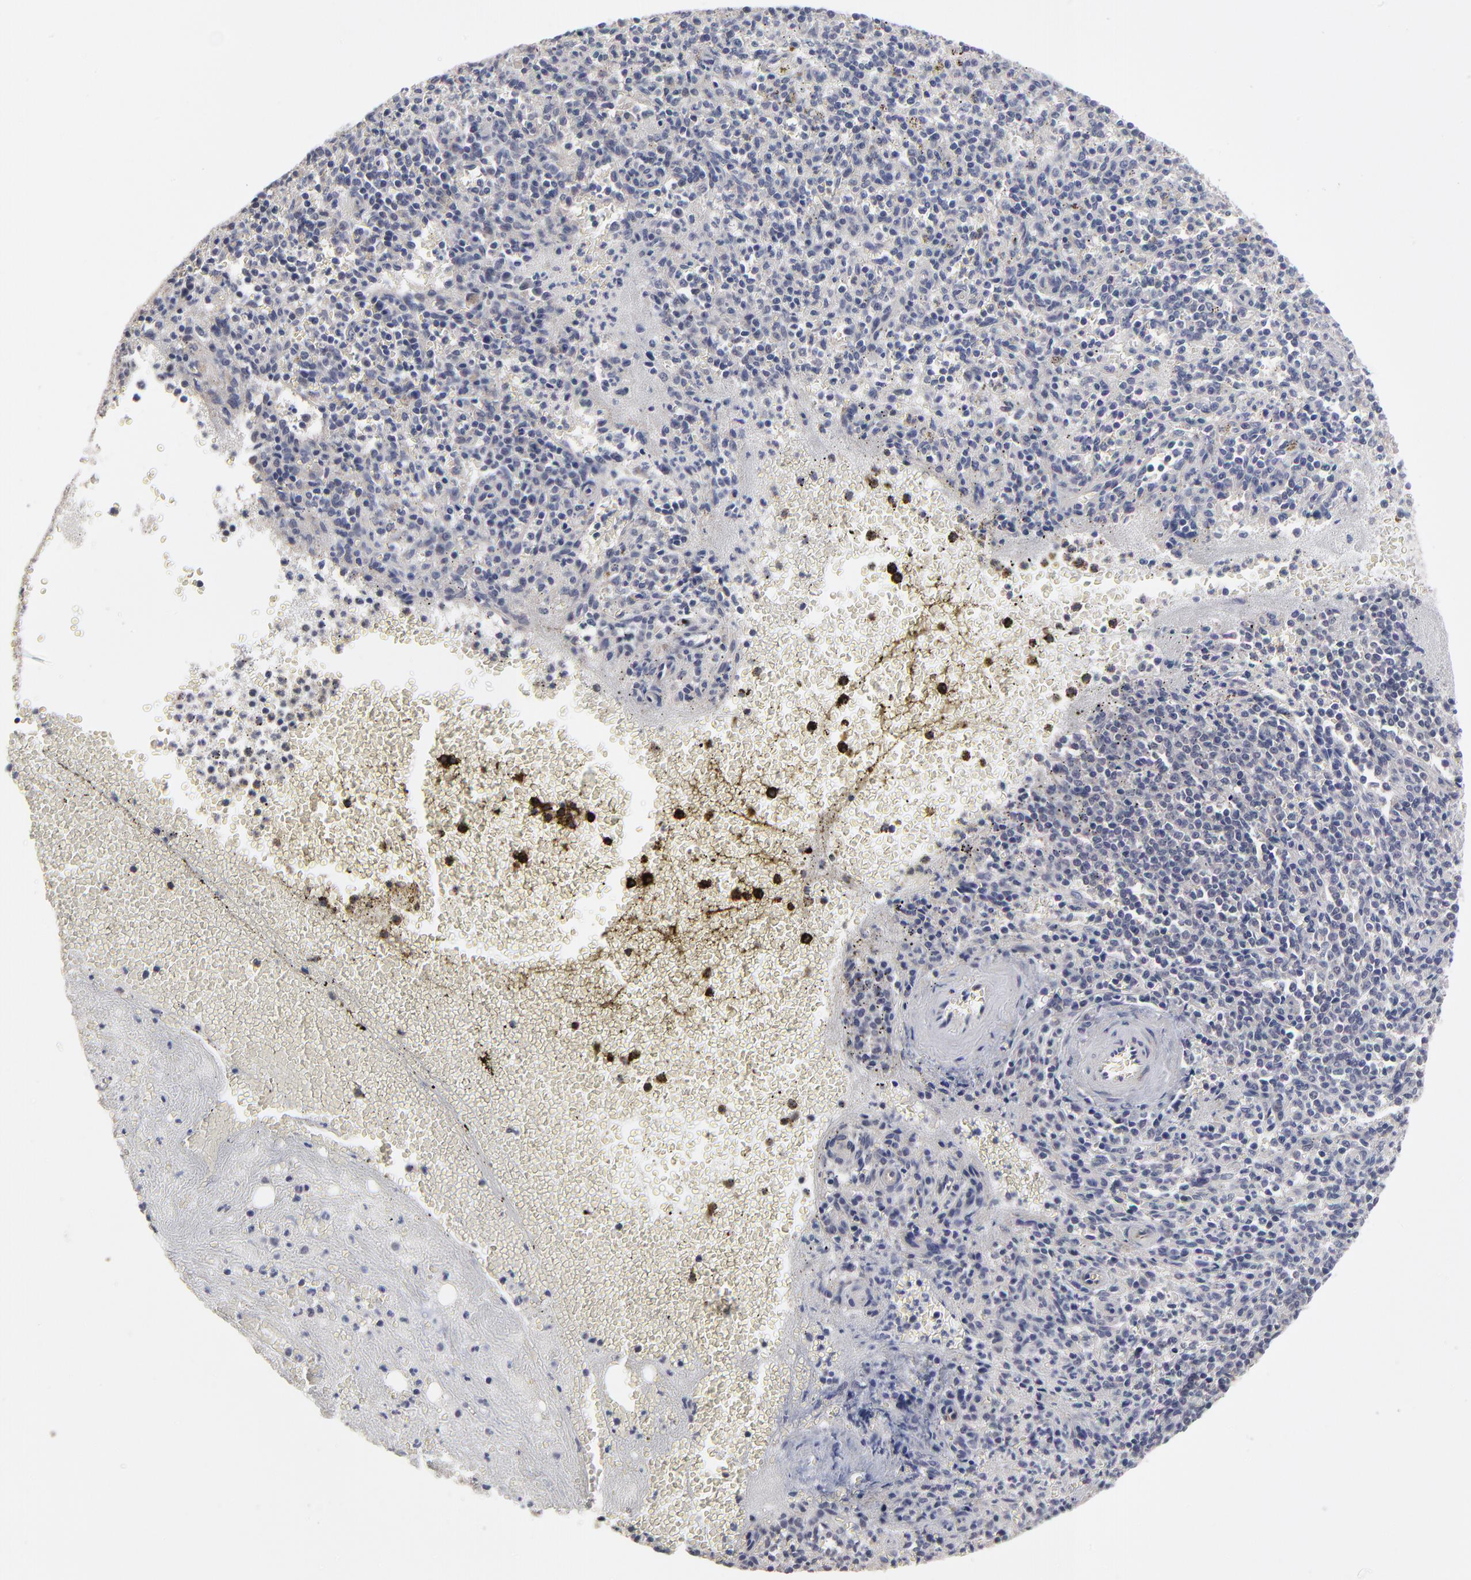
{"staining": {"intensity": "negative", "quantity": "none", "location": "none"}, "tissue": "spleen", "cell_type": "Cells in red pulp", "image_type": "normal", "snomed": [{"axis": "morphology", "description": "Normal tissue, NOS"}, {"axis": "topography", "description": "Spleen"}], "caption": "DAB (3,3'-diaminobenzidine) immunohistochemical staining of unremarkable spleen demonstrates no significant expression in cells in red pulp. (DAB (3,3'-diaminobenzidine) immunohistochemistry, high magnification).", "gene": "MAGEA10", "patient": {"sex": "male", "age": 72}}